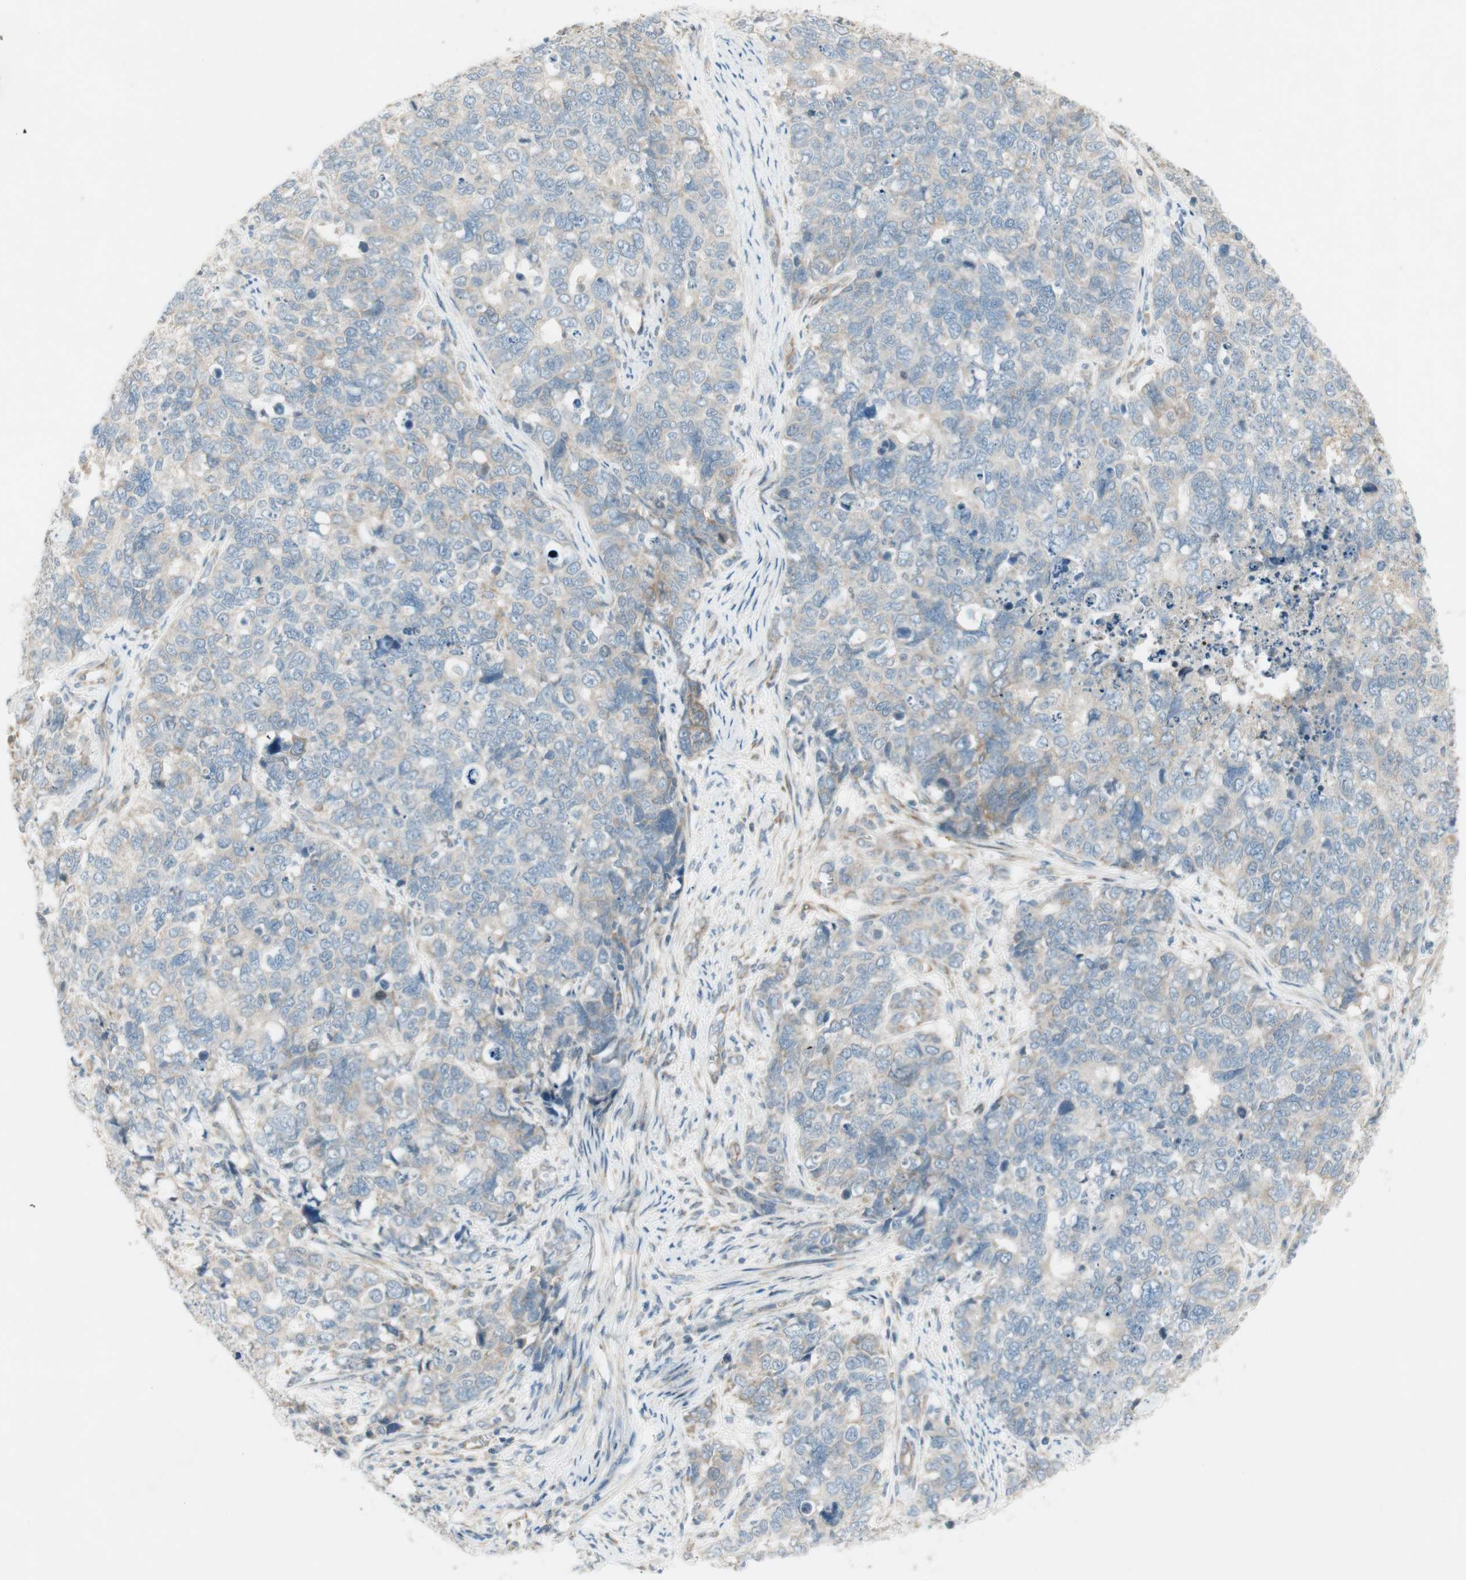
{"staining": {"intensity": "weak", "quantity": "<25%", "location": "cytoplasmic/membranous"}, "tissue": "cervical cancer", "cell_type": "Tumor cells", "image_type": "cancer", "snomed": [{"axis": "morphology", "description": "Squamous cell carcinoma, NOS"}, {"axis": "topography", "description": "Cervix"}], "caption": "High power microscopy micrograph of an immunohistochemistry (IHC) micrograph of cervical cancer, revealing no significant positivity in tumor cells.", "gene": "STON1-GTF2A1L", "patient": {"sex": "female", "age": 63}}